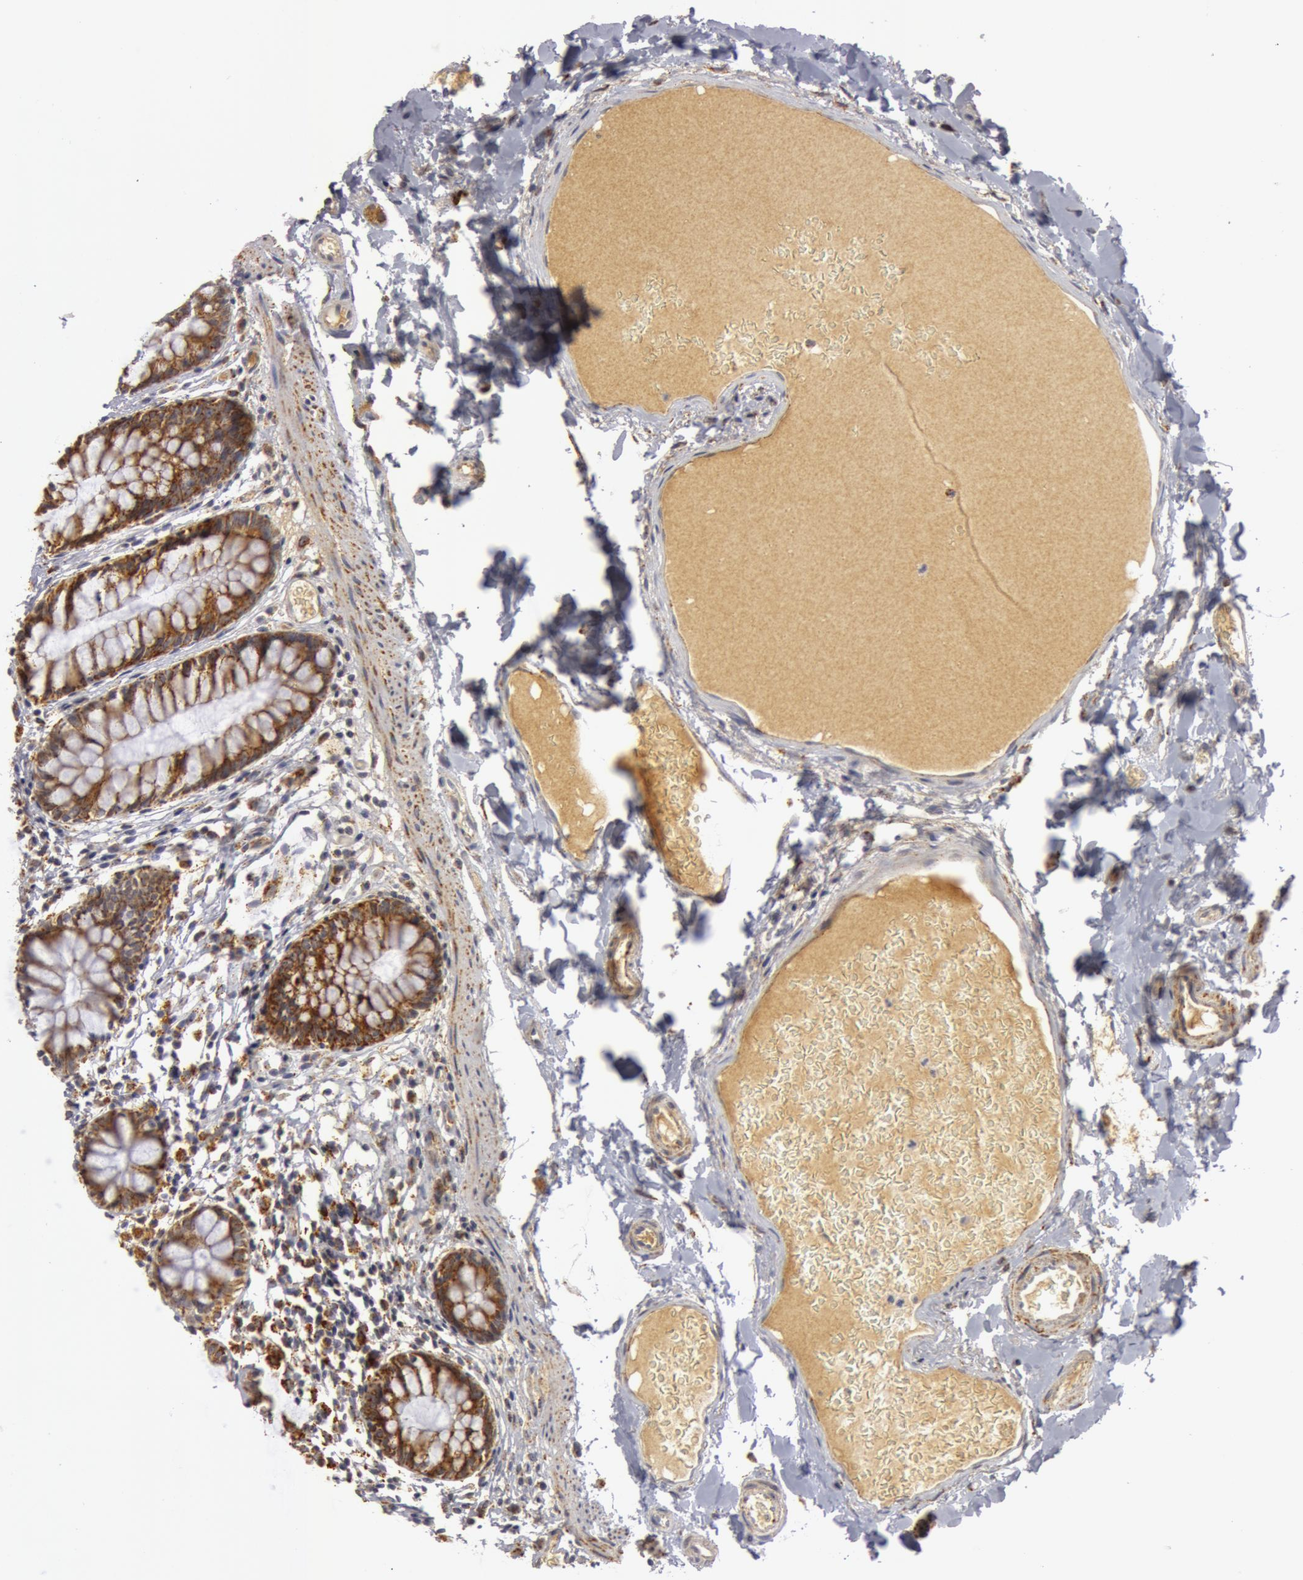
{"staining": {"intensity": "moderate", "quantity": ">75%", "location": "cytoplasmic/membranous"}, "tissue": "colon", "cell_type": "Endothelial cells", "image_type": "normal", "snomed": [{"axis": "morphology", "description": "Normal tissue, NOS"}, {"axis": "topography", "description": "Smooth muscle"}, {"axis": "topography", "description": "Colon"}], "caption": "Colon stained for a protein (brown) reveals moderate cytoplasmic/membranous positive positivity in approximately >75% of endothelial cells.", "gene": "C7", "patient": {"sex": "male", "age": 67}}